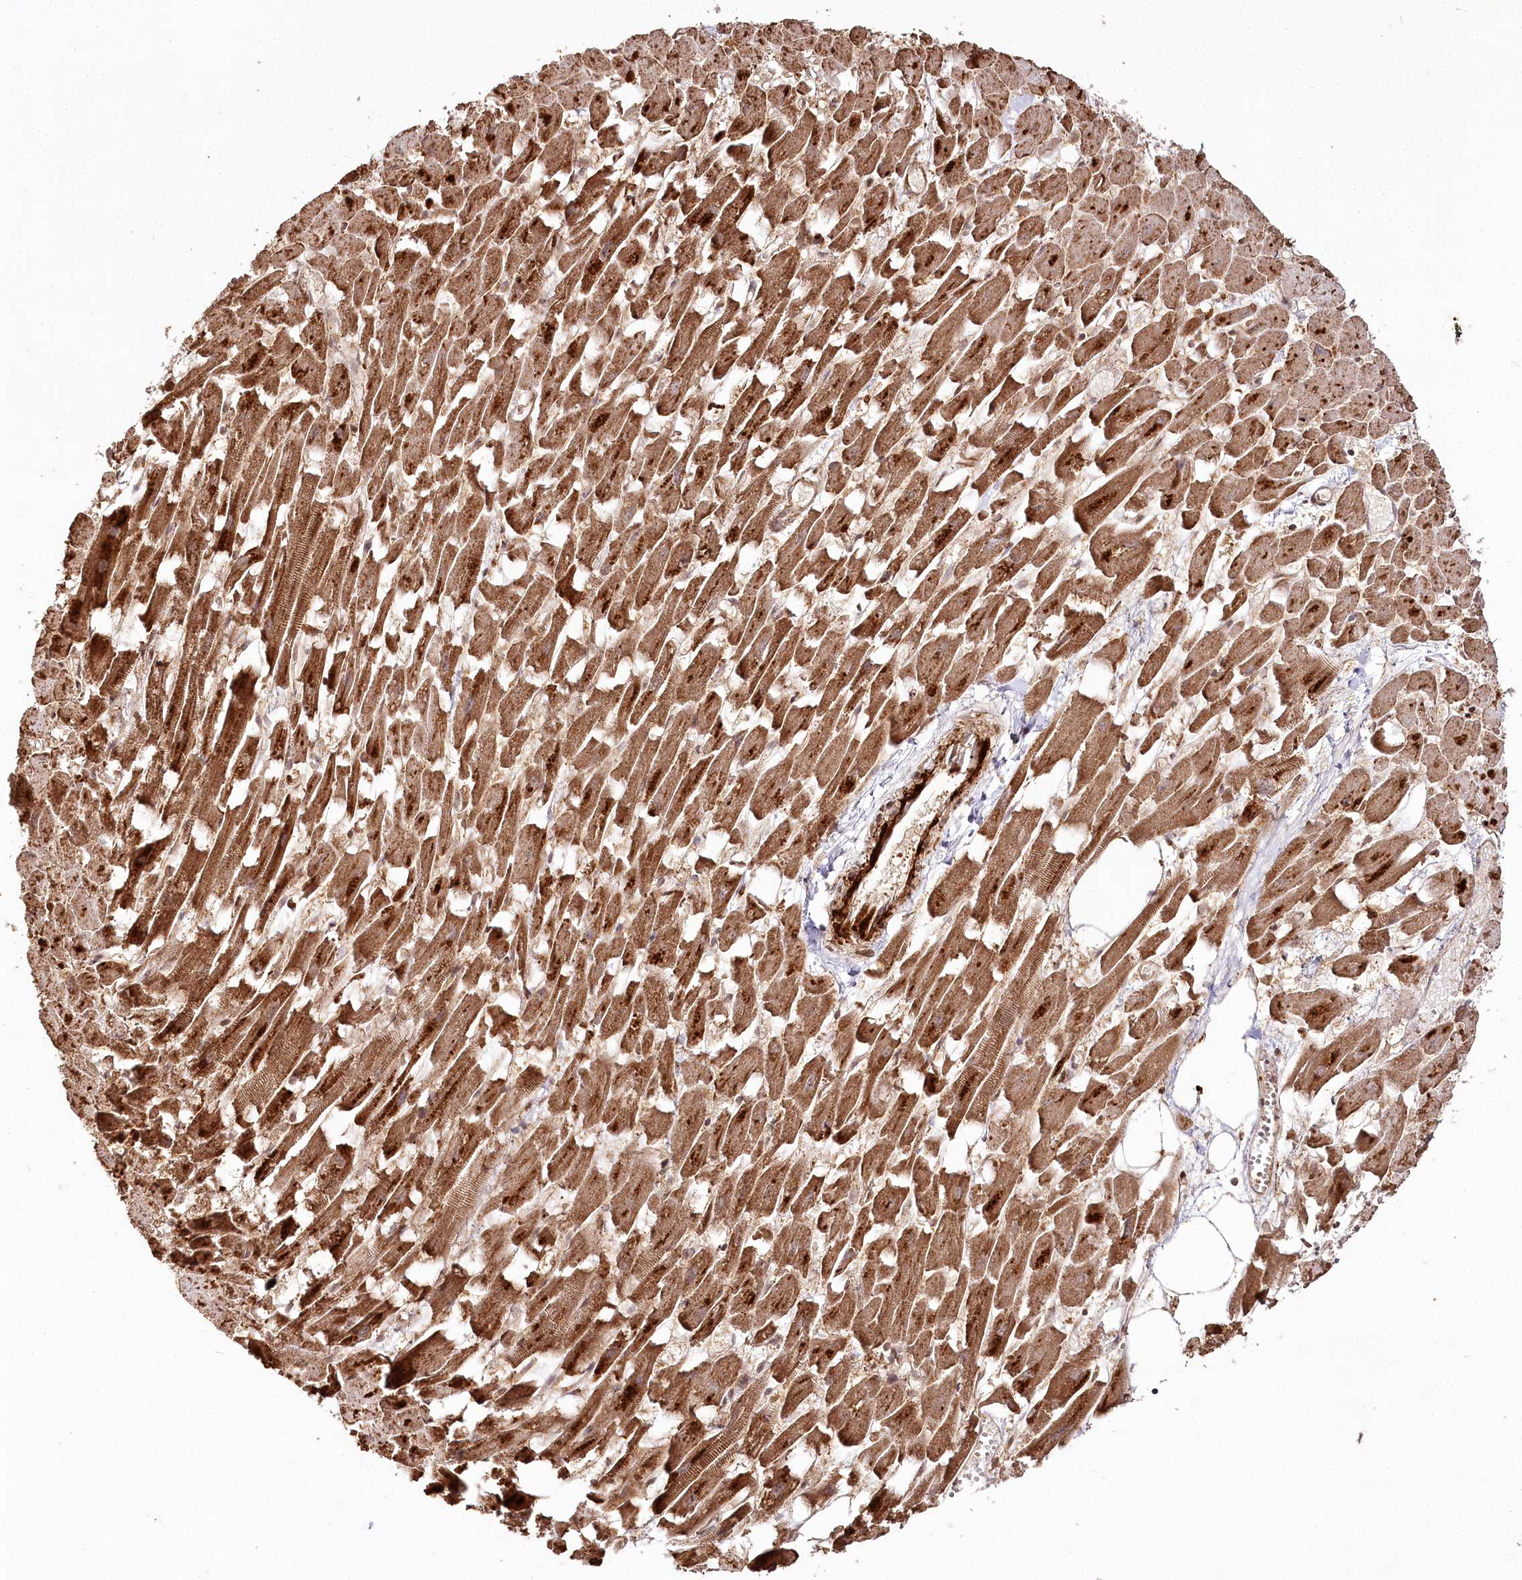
{"staining": {"intensity": "strong", "quantity": ">75%", "location": "cytoplasmic/membranous,nuclear"}, "tissue": "heart muscle", "cell_type": "Cardiomyocytes", "image_type": "normal", "snomed": [{"axis": "morphology", "description": "Normal tissue, NOS"}, {"axis": "topography", "description": "Heart"}], "caption": "High-magnification brightfield microscopy of benign heart muscle stained with DAB (3,3'-diaminobenzidine) (brown) and counterstained with hematoxylin (blue). cardiomyocytes exhibit strong cytoplasmic/membranous,nuclear staining is present in approximately>75% of cells. (DAB IHC, brown staining for protein, blue staining for nuclei).", "gene": "ULK2", "patient": {"sex": "female", "age": 64}}